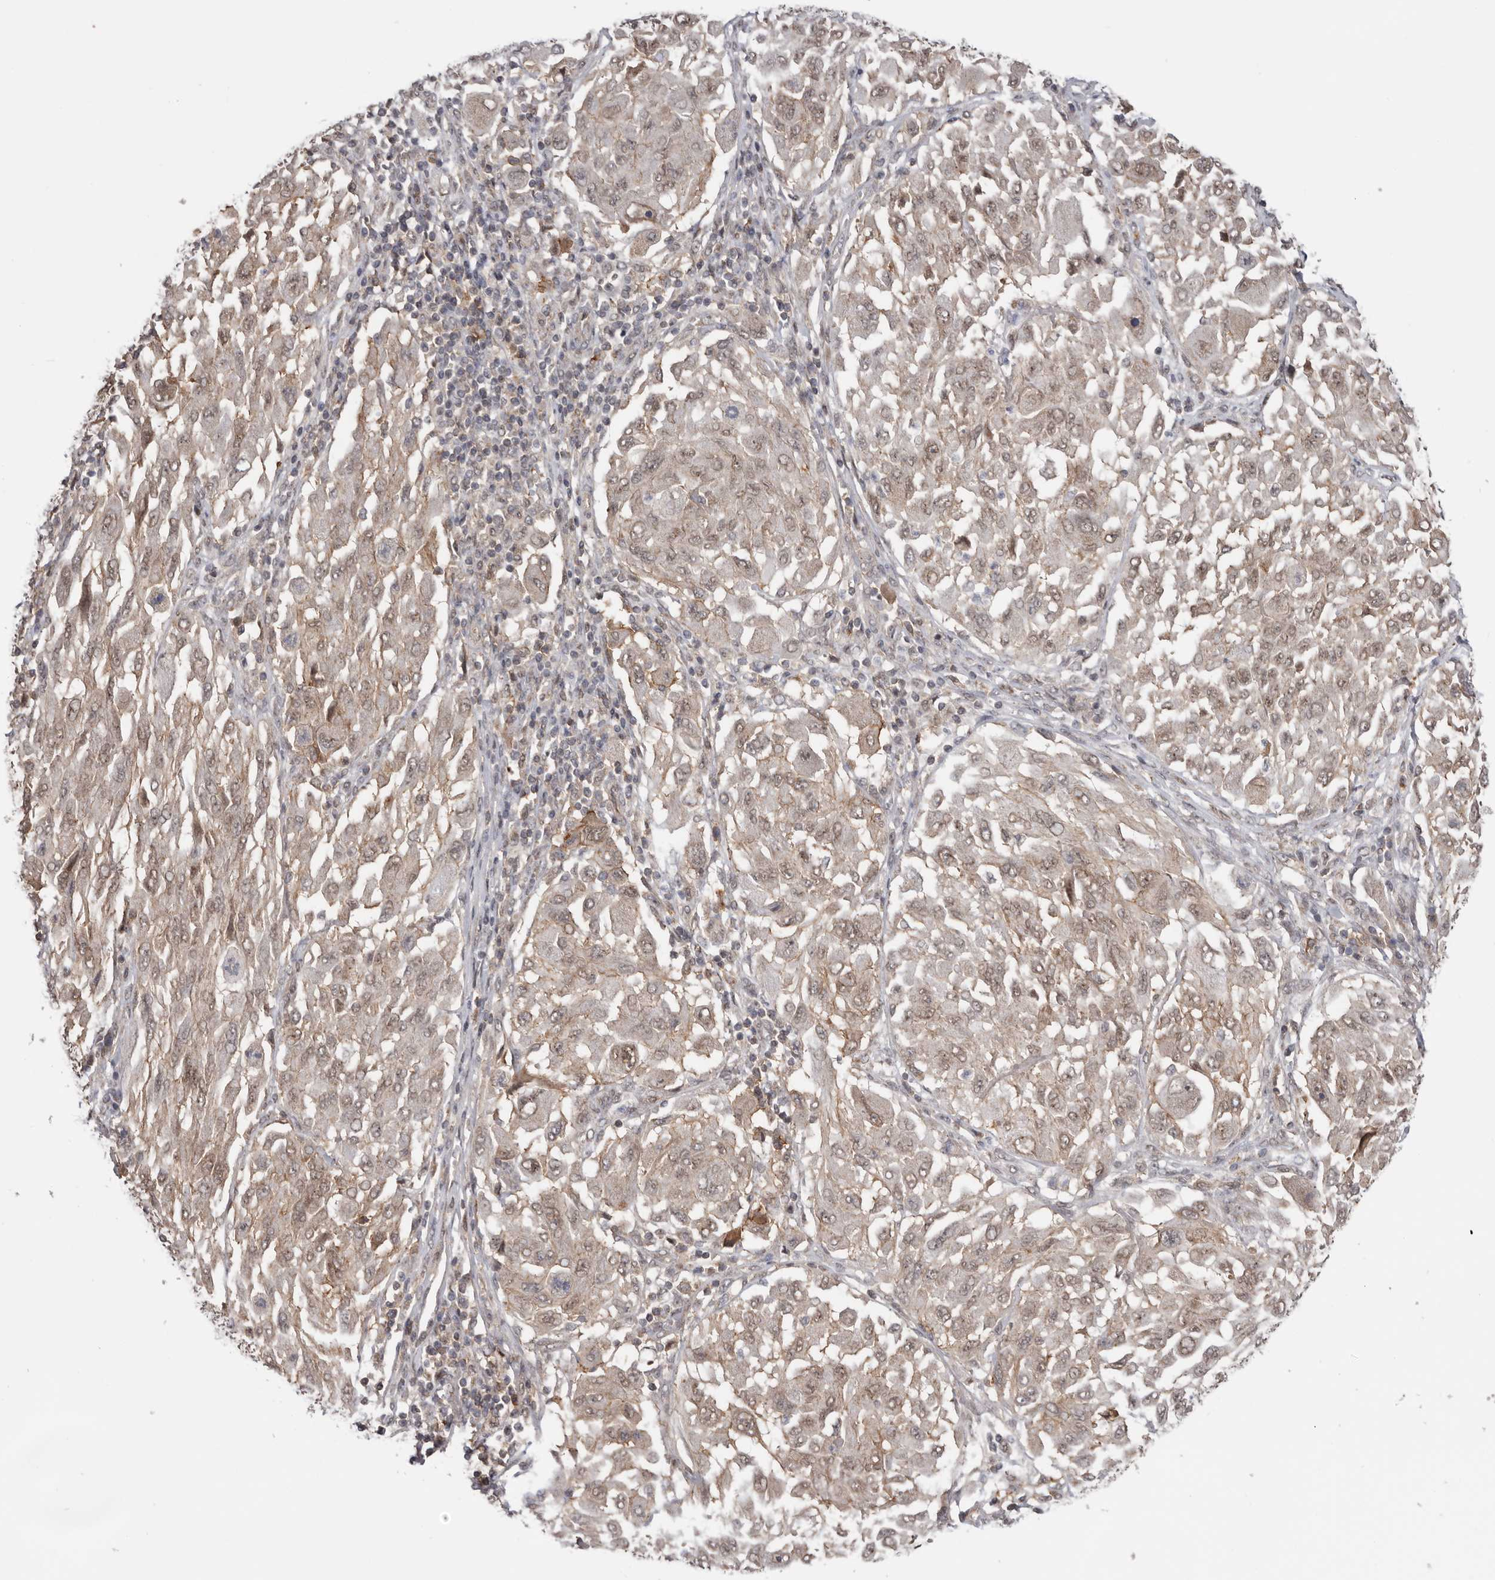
{"staining": {"intensity": "weak", "quantity": ">75%", "location": "cytoplasmic/membranous,nuclear"}, "tissue": "melanoma", "cell_type": "Tumor cells", "image_type": "cancer", "snomed": [{"axis": "morphology", "description": "Malignant melanoma, NOS"}, {"axis": "topography", "description": "Skin"}], "caption": "This micrograph demonstrates IHC staining of human melanoma, with low weak cytoplasmic/membranous and nuclear staining in about >75% of tumor cells.", "gene": "MOGAT2", "patient": {"sex": "female", "age": 91}}